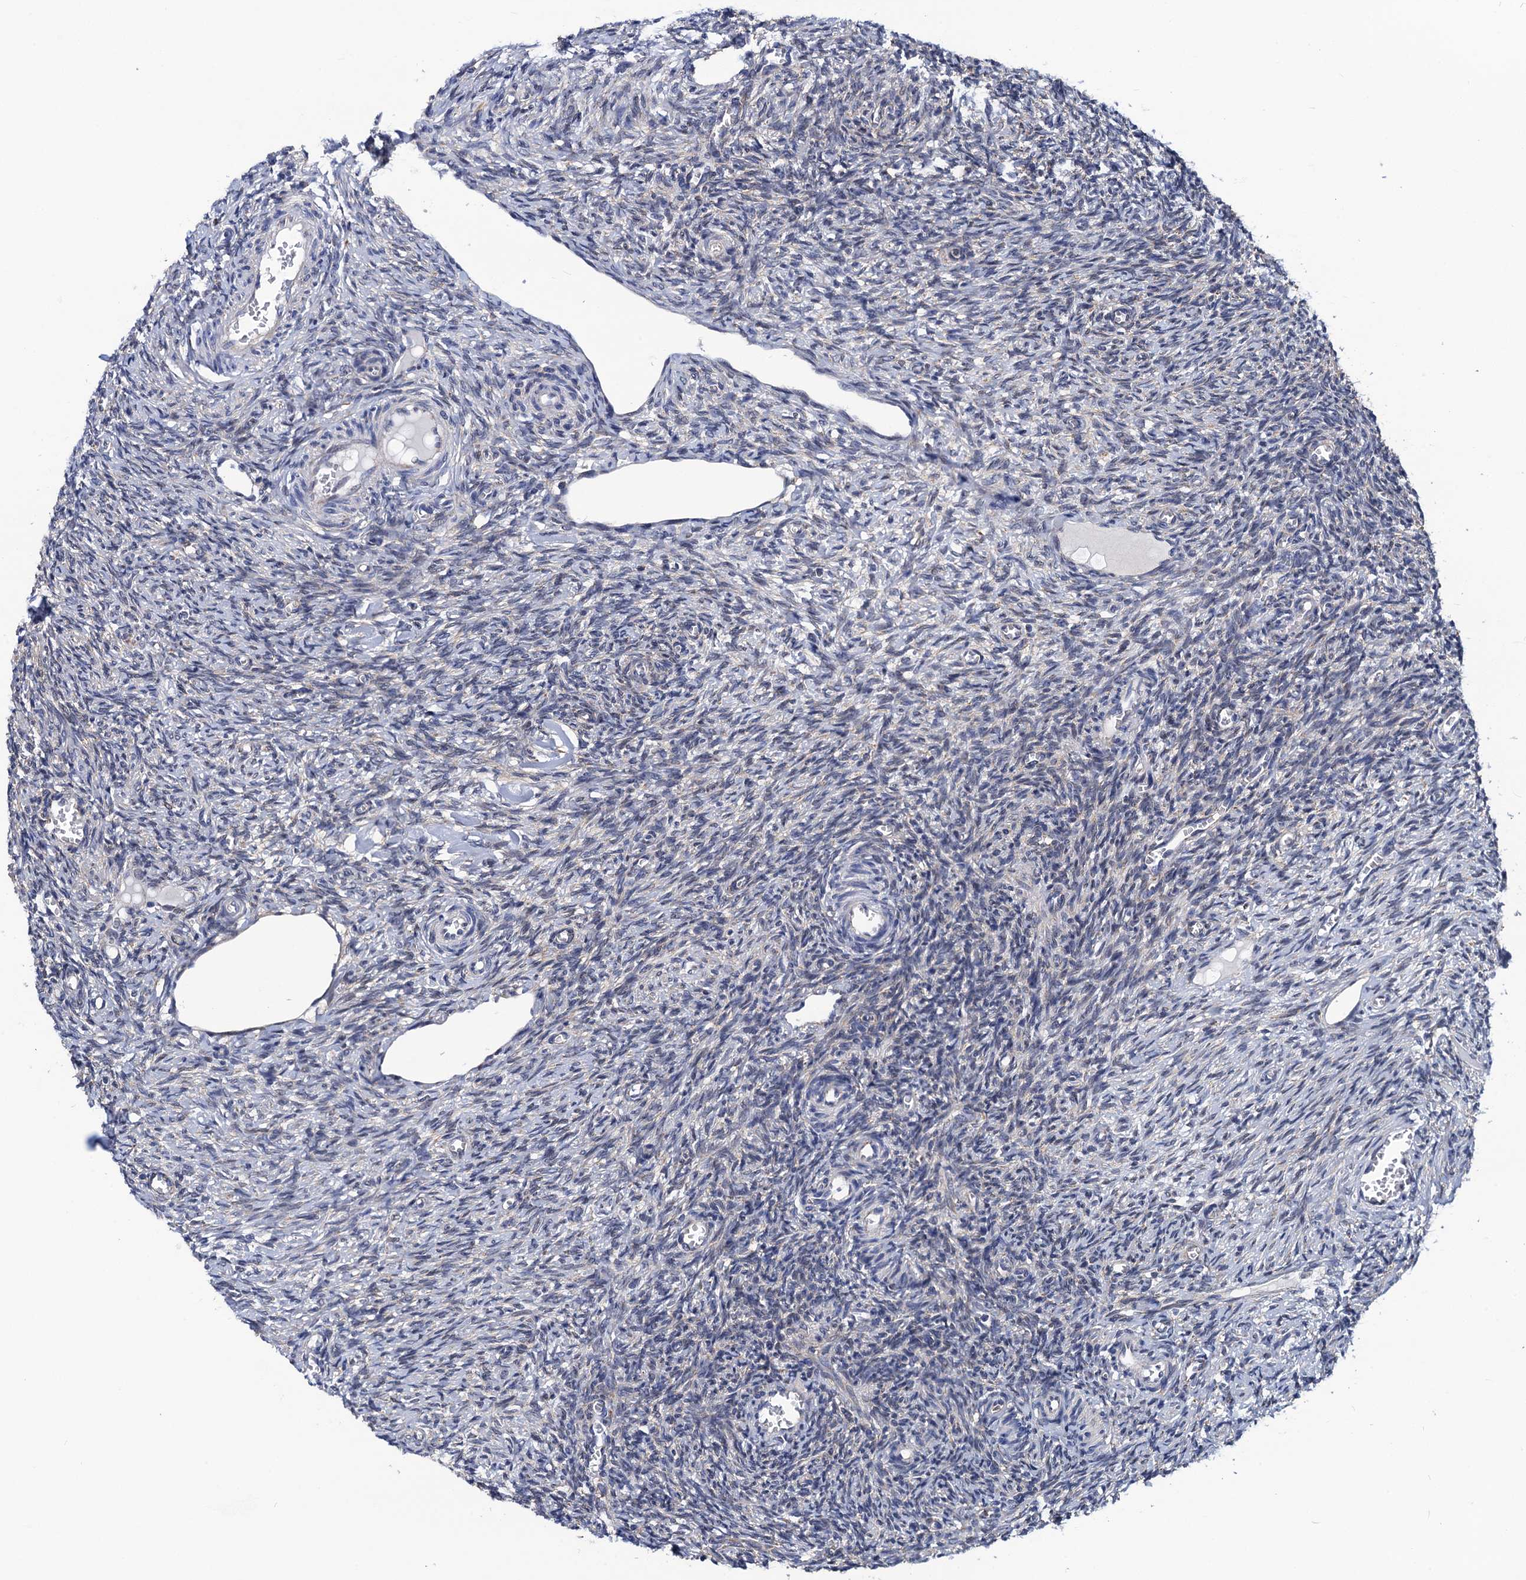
{"staining": {"intensity": "negative", "quantity": "none", "location": "none"}, "tissue": "ovary", "cell_type": "Ovarian stroma cells", "image_type": "normal", "snomed": [{"axis": "morphology", "description": "Normal tissue, NOS"}, {"axis": "topography", "description": "Ovary"}], "caption": "Unremarkable ovary was stained to show a protein in brown. There is no significant staining in ovarian stroma cells. The staining was performed using DAB (3,3'-diaminobenzidine) to visualize the protein expression in brown, while the nuclei were stained in blue with hematoxylin (Magnification: 20x).", "gene": "PTCD3", "patient": {"sex": "female", "age": 27}}